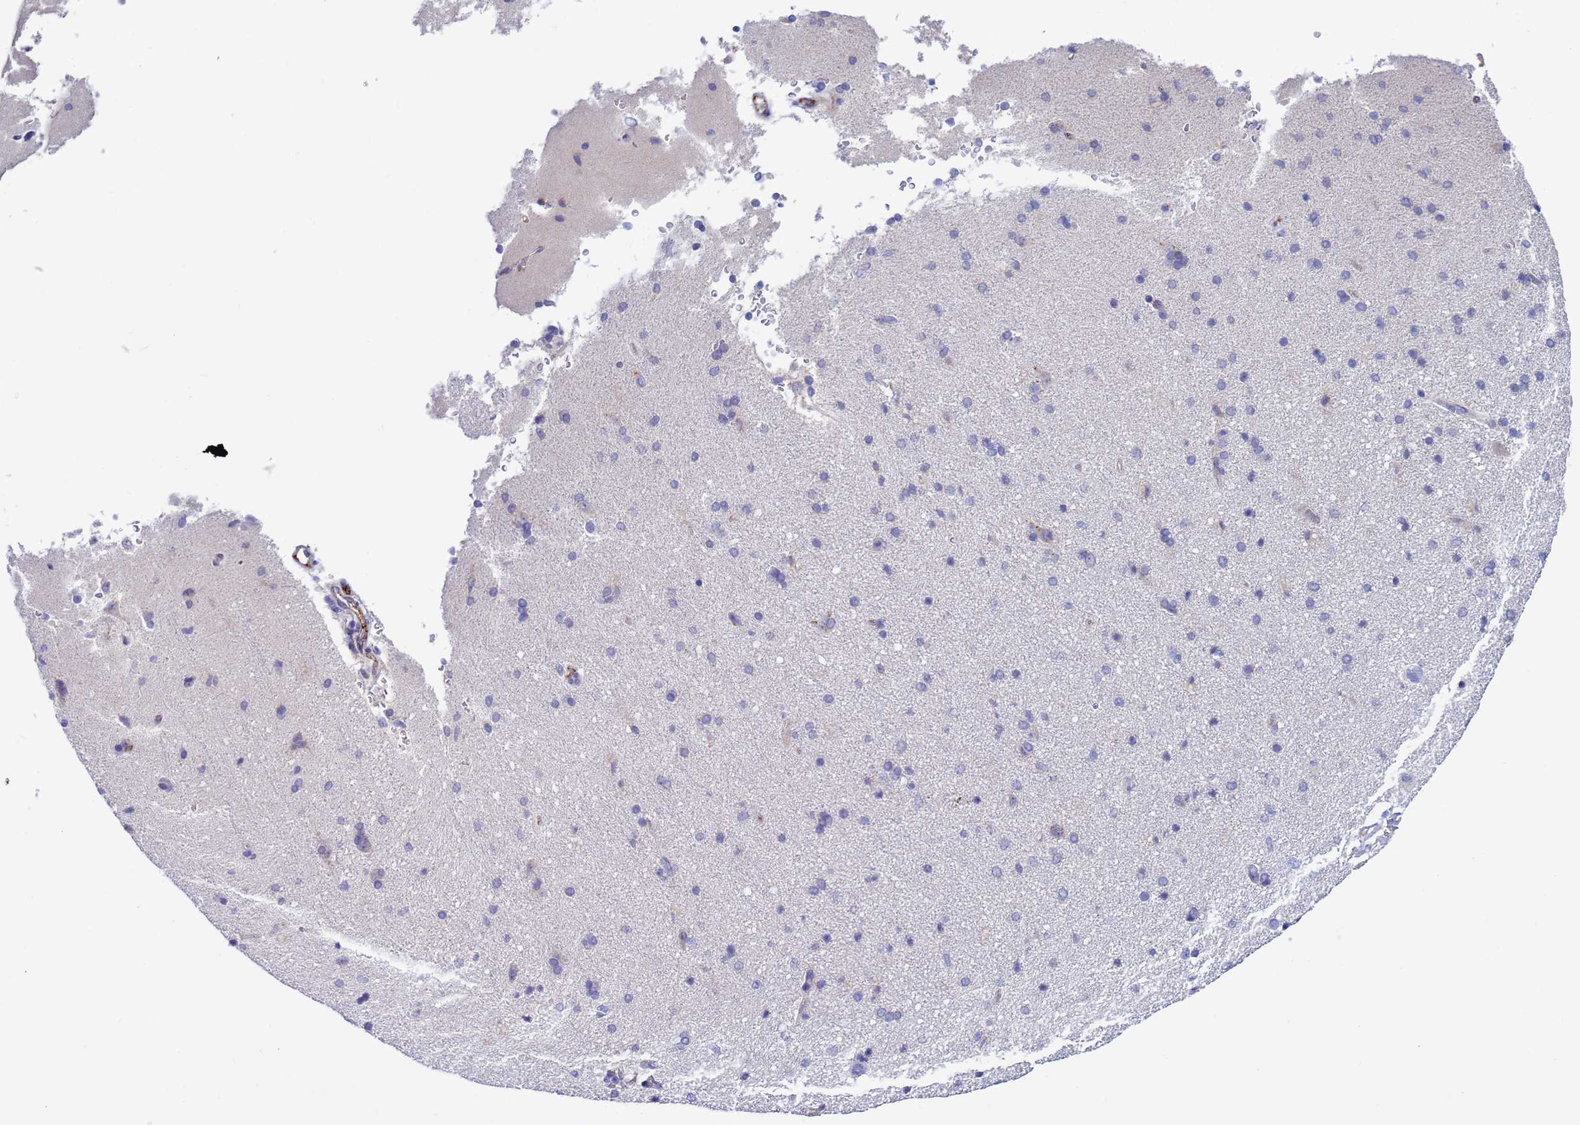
{"staining": {"intensity": "negative", "quantity": "none", "location": "none"}, "tissue": "cerebral cortex", "cell_type": "Endothelial cells", "image_type": "normal", "snomed": [{"axis": "morphology", "description": "Normal tissue, NOS"}, {"axis": "topography", "description": "Cerebral cortex"}], "caption": "The histopathology image displays no staining of endothelial cells in normal cerebral cortex. (DAB (3,3'-diaminobenzidine) immunohistochemistry visualized using brightfield microscopy, high magnification).", "gene": "ZNF248", "patient": {"sex": "male", "age": 62}}